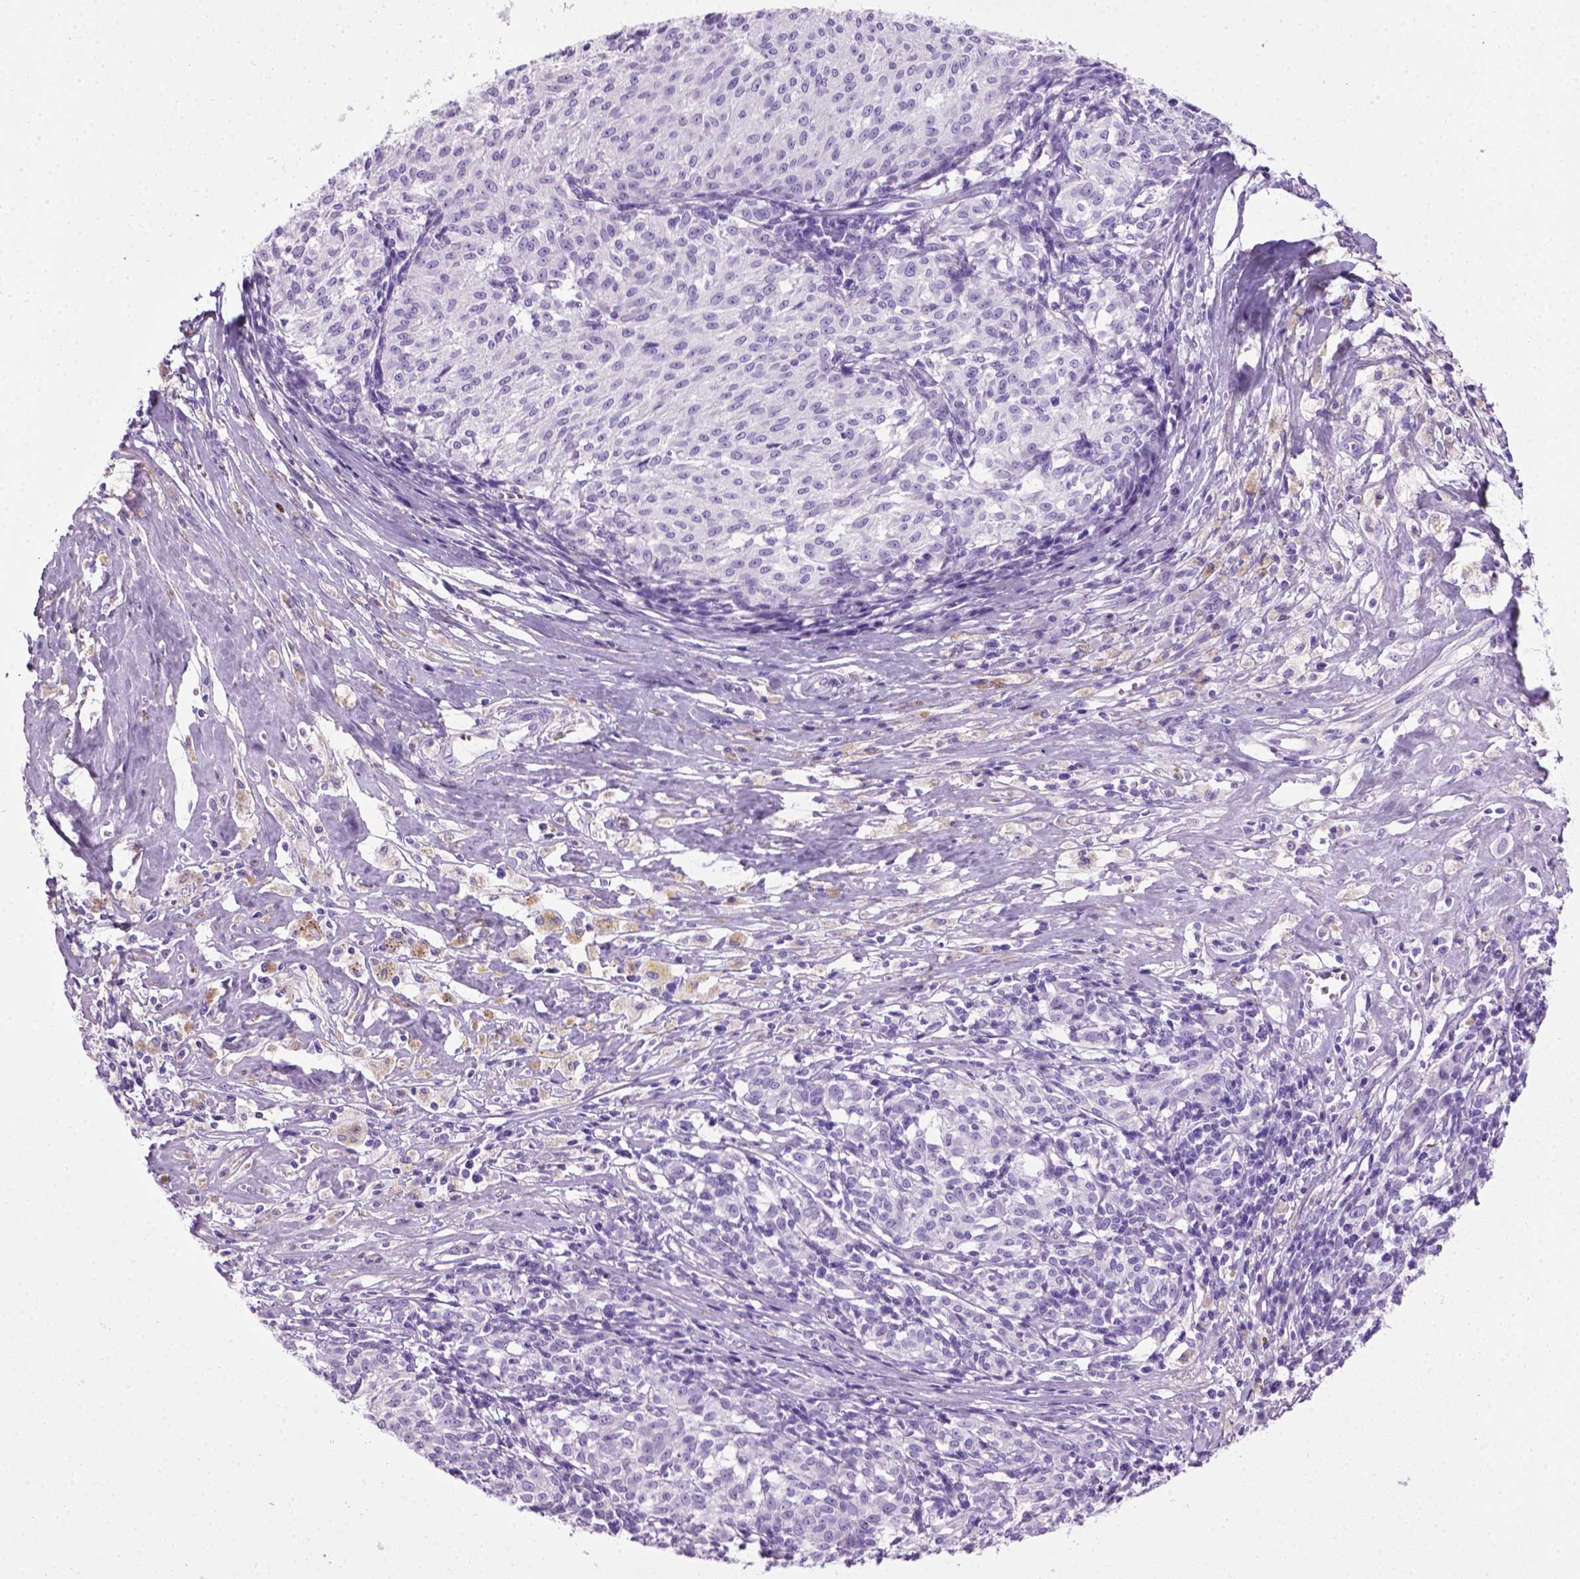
{"staining": {"intensity": "negative", "quantity": "none", "location": "none"}, "tissue": "melanoma", "cell_type": "Tumor cells", "image_type": "cancer", "snomed": [{"axis": "morphology", "description": "Malignant melanoma, NOS"}, {"axis": "topography", "description": "Skin"}], "caption": "DAB immunohistochemical staining of human melanoma displays no significant positivity in tumor cells.", "gene": "LELP1", "patient": {"sex": "female", "age": 72}}